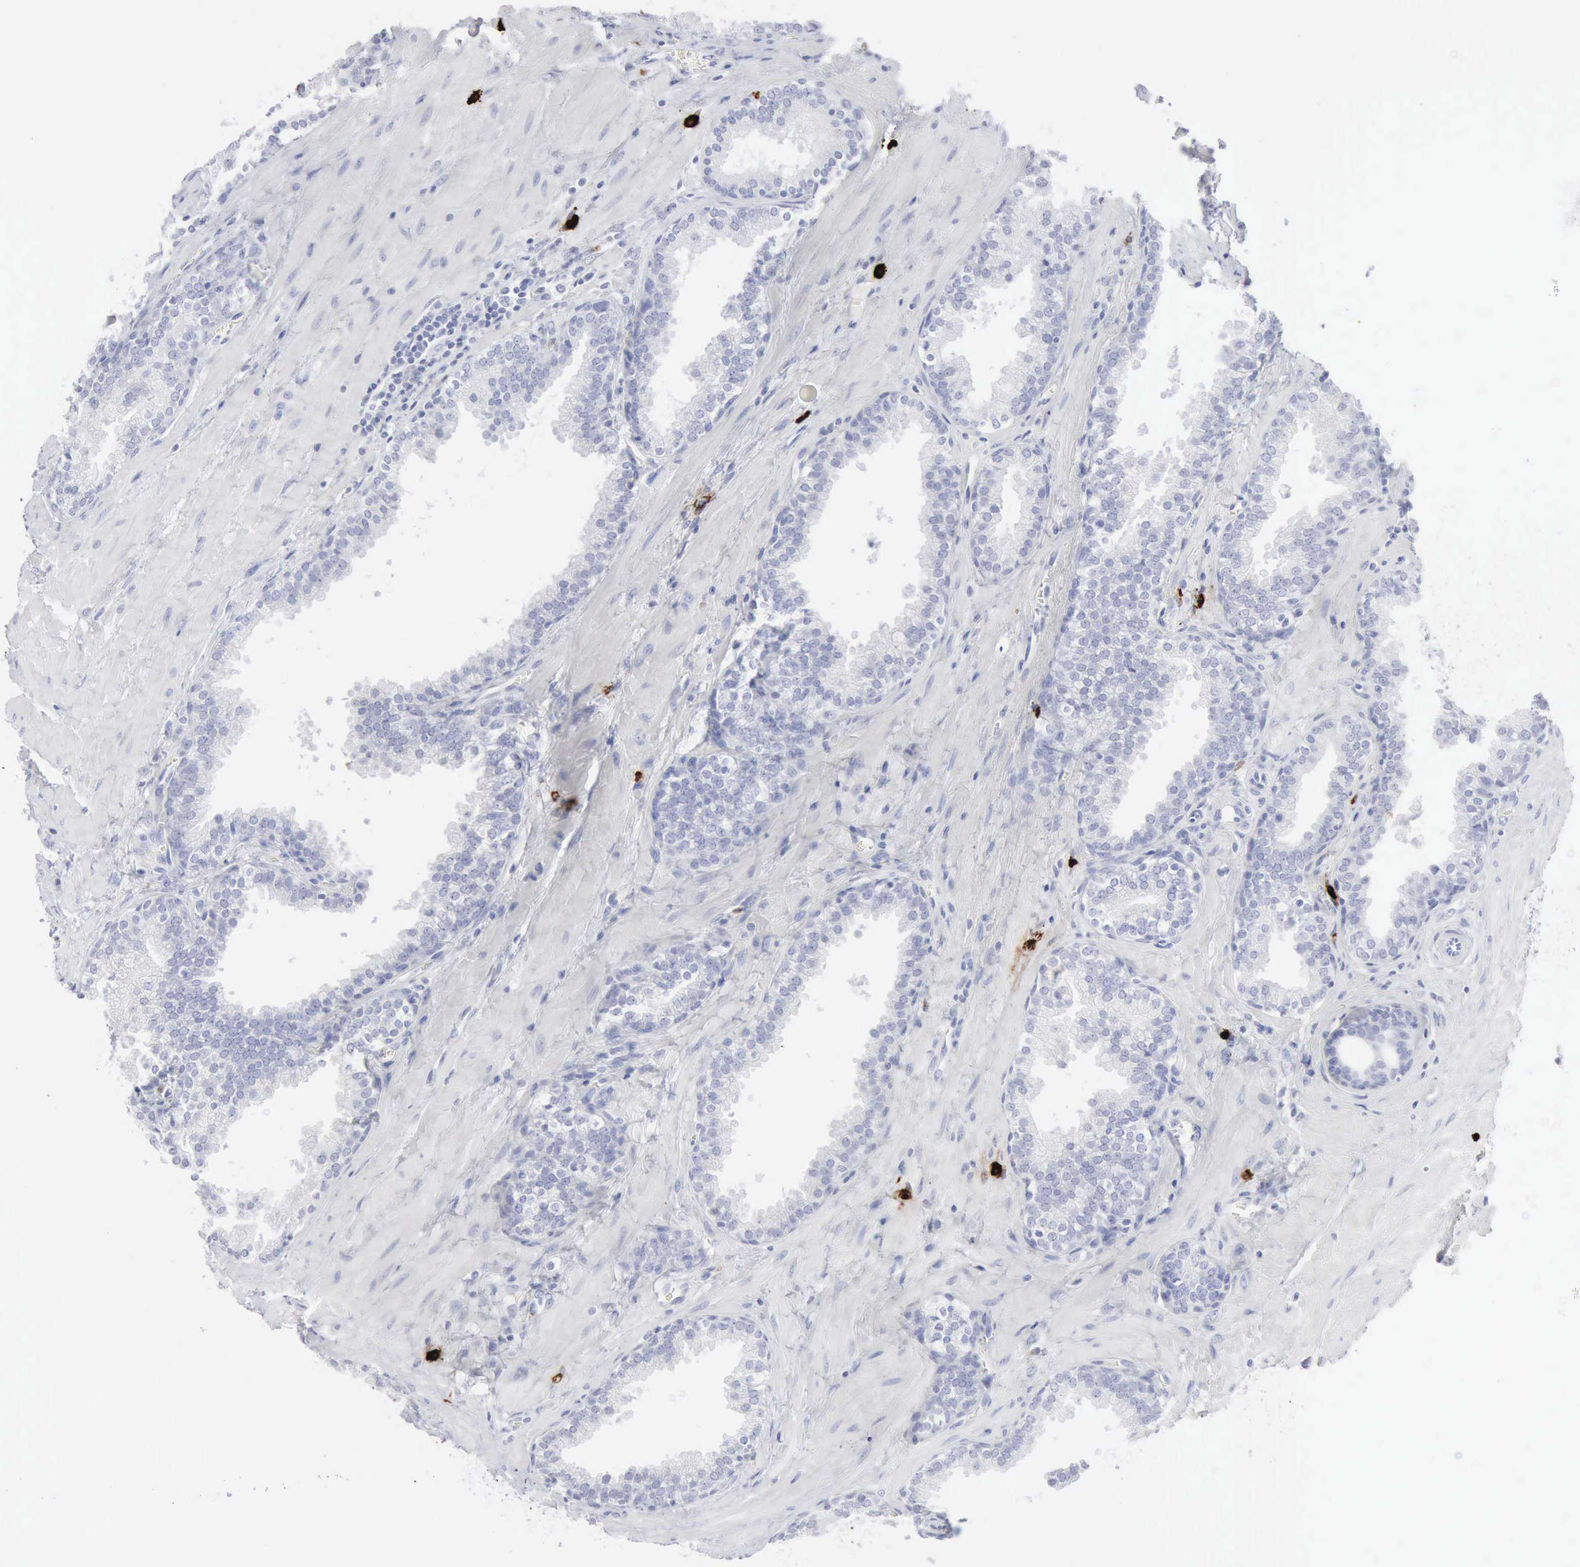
{"staining": {"intensity": "negative", "quantity": "none", "location": "none"}, "tissue": "prostate", "cell_type": "Glandular cells", "image_type": "normal", "snomed": [{"axis": "morphology", "description": "Normal tissue, NOS"}, {"axis": "topography", "description": "Prostate"}], "caption": "This is an IHC image of unremarkable prostate. There is no expression in glandular cells.", "gene": "CMA1", "patient": {"sex": "male", "age": 51}}